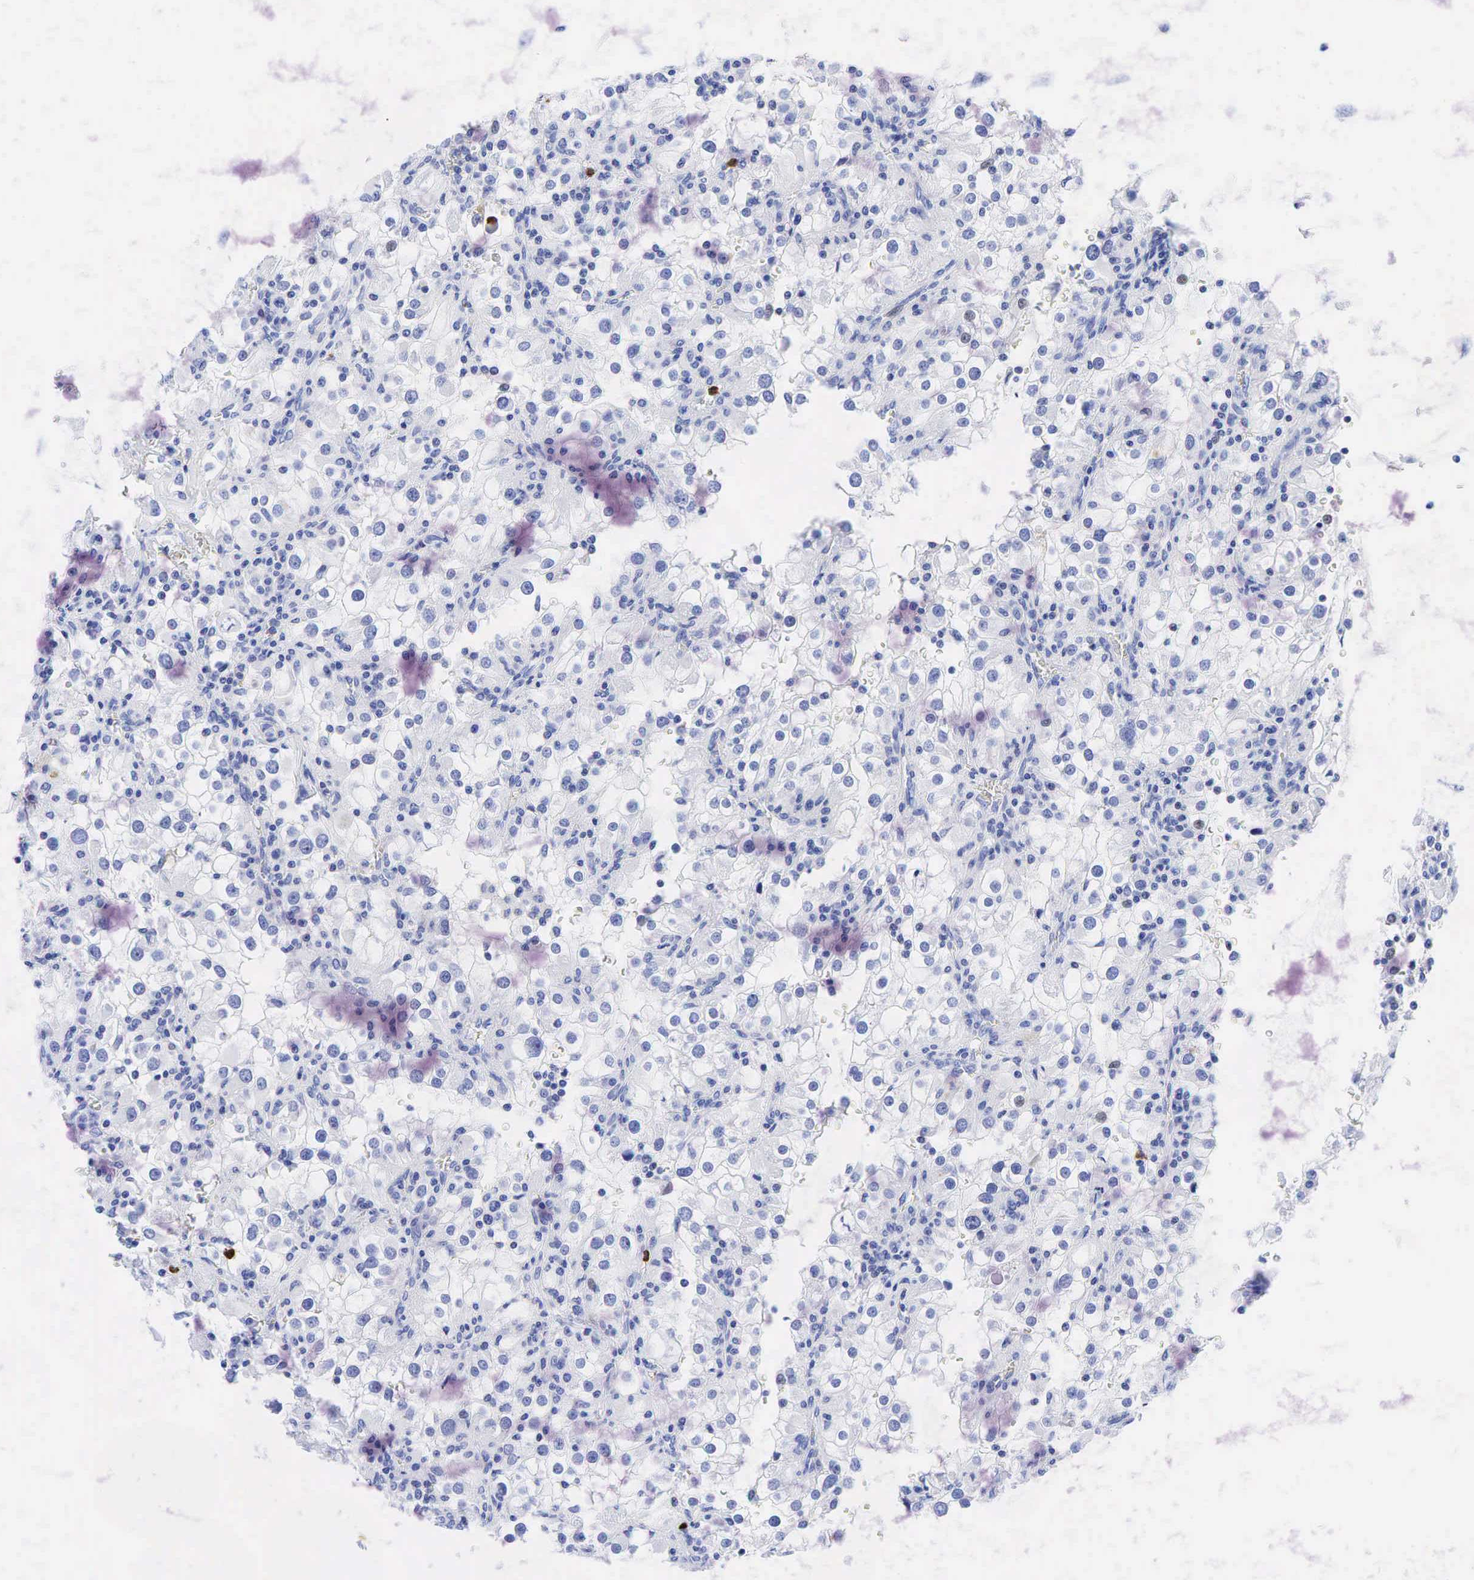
{"staining": {"intensity": "weak", "quantity": "<25%", "location": "nuclear"}, "tissue": "renal cancer", "cell_type": "Tumor cells", "image_type": "cancer", "snomed": [{"axis": "morphology", "description": "Adenocarcinoma, NOS"}, {"axis": "topography", "description": "Kidney"}], "caption": "The micrograph exhibits no staining of tumor cells in renal cancer (adenocarcinoma).", "gene": "FUT4", "patient": {"sex": "female", "age": 52}}